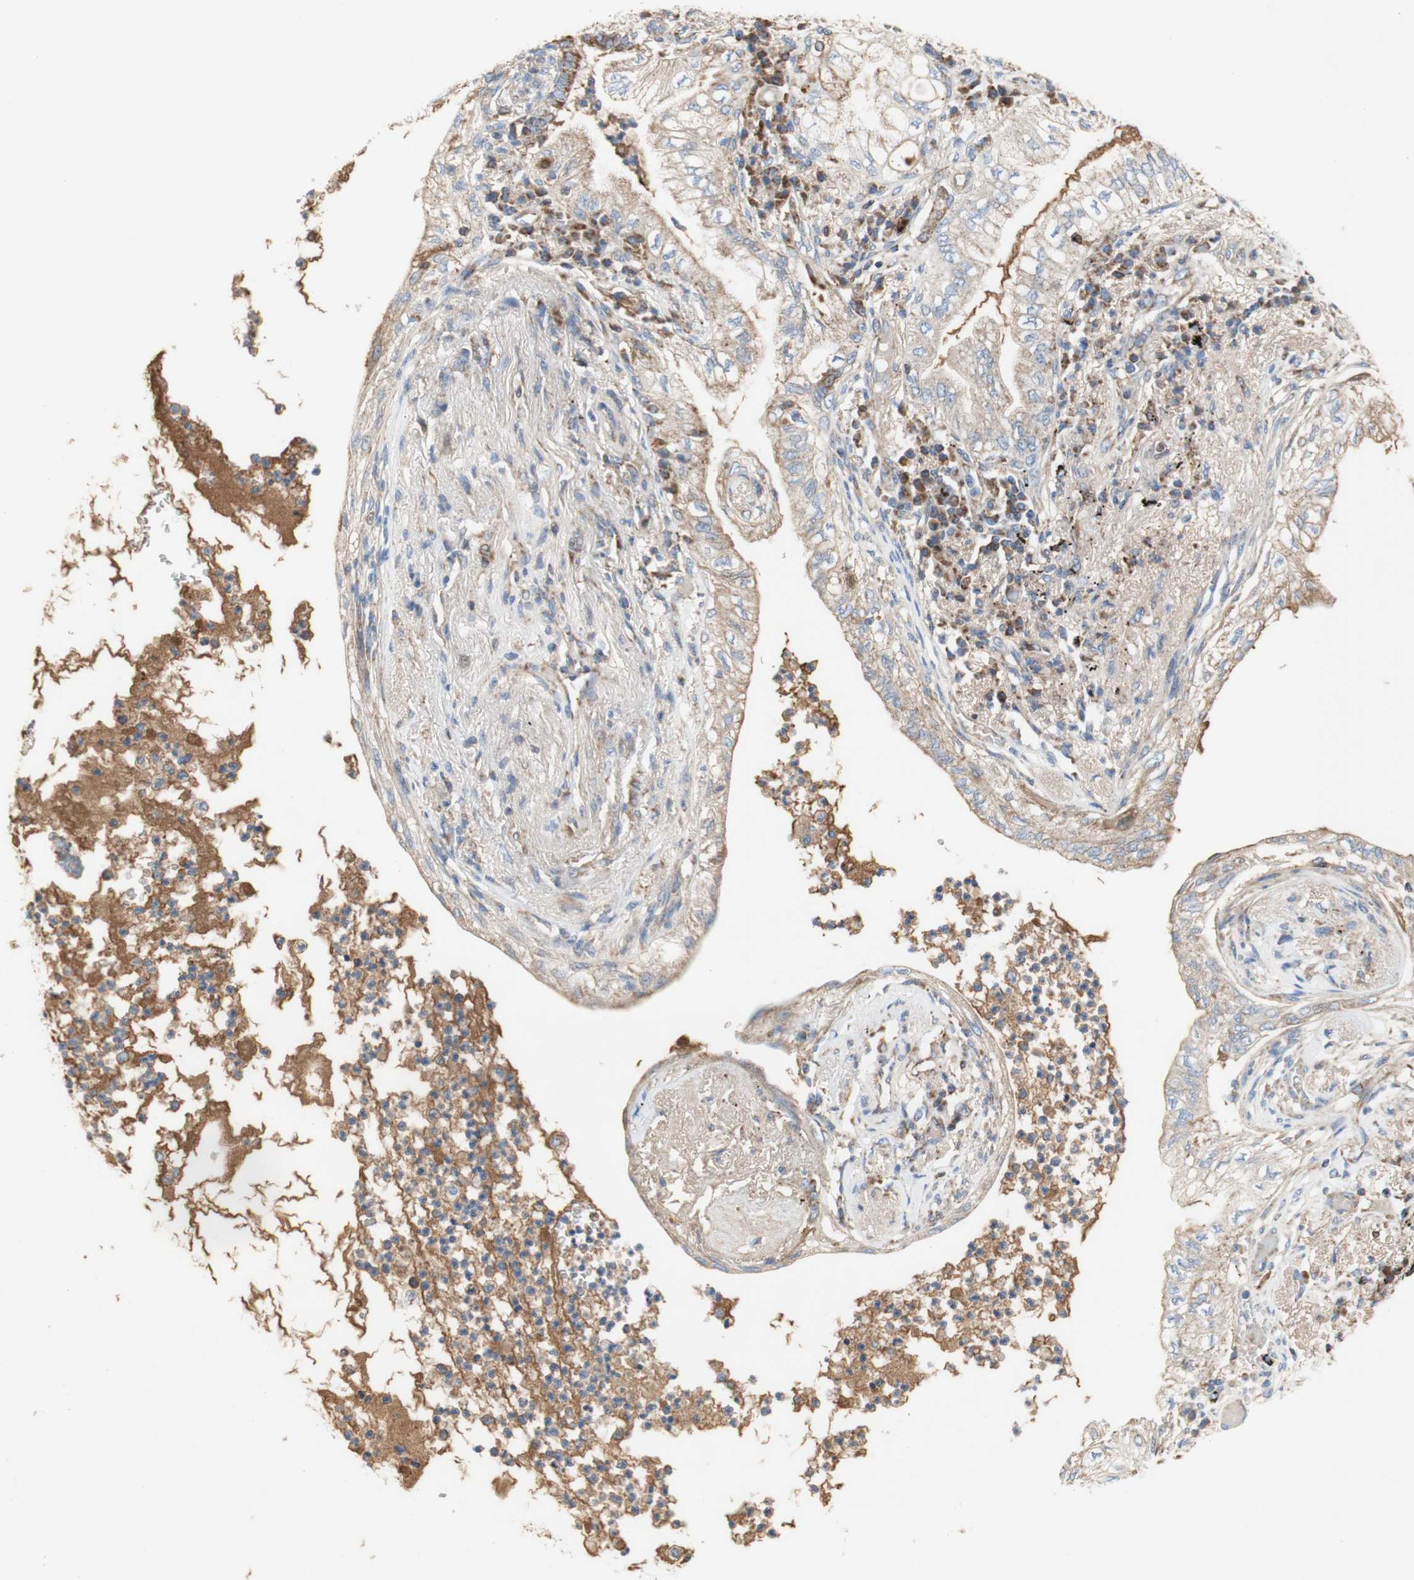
{"staining": {"intensity": "weak", "quantity": ">75%", "location": "cytoplasmic/membranous"}, "tissue": "lung cancer", "cell_type": "Tumor cells", "image_type": "cancer", "snomed": [{"axis": "morphology", "description": "Normal tissue, NOS"}, {"axis": "morphology", "description": "Adenocarcinoma, NOS"}, {"axis": "topography", "description": "Bronchus"}, {"axis": "topography", "description": "Lung"}], "caption": "Human lung cancer stained for a protein (brown) displays weak cytoplasmic/membranous positive expression in approximately >75% of tumor cells.", "gene": "SDHB", "patient": {"sex": "female", "age": 70}}